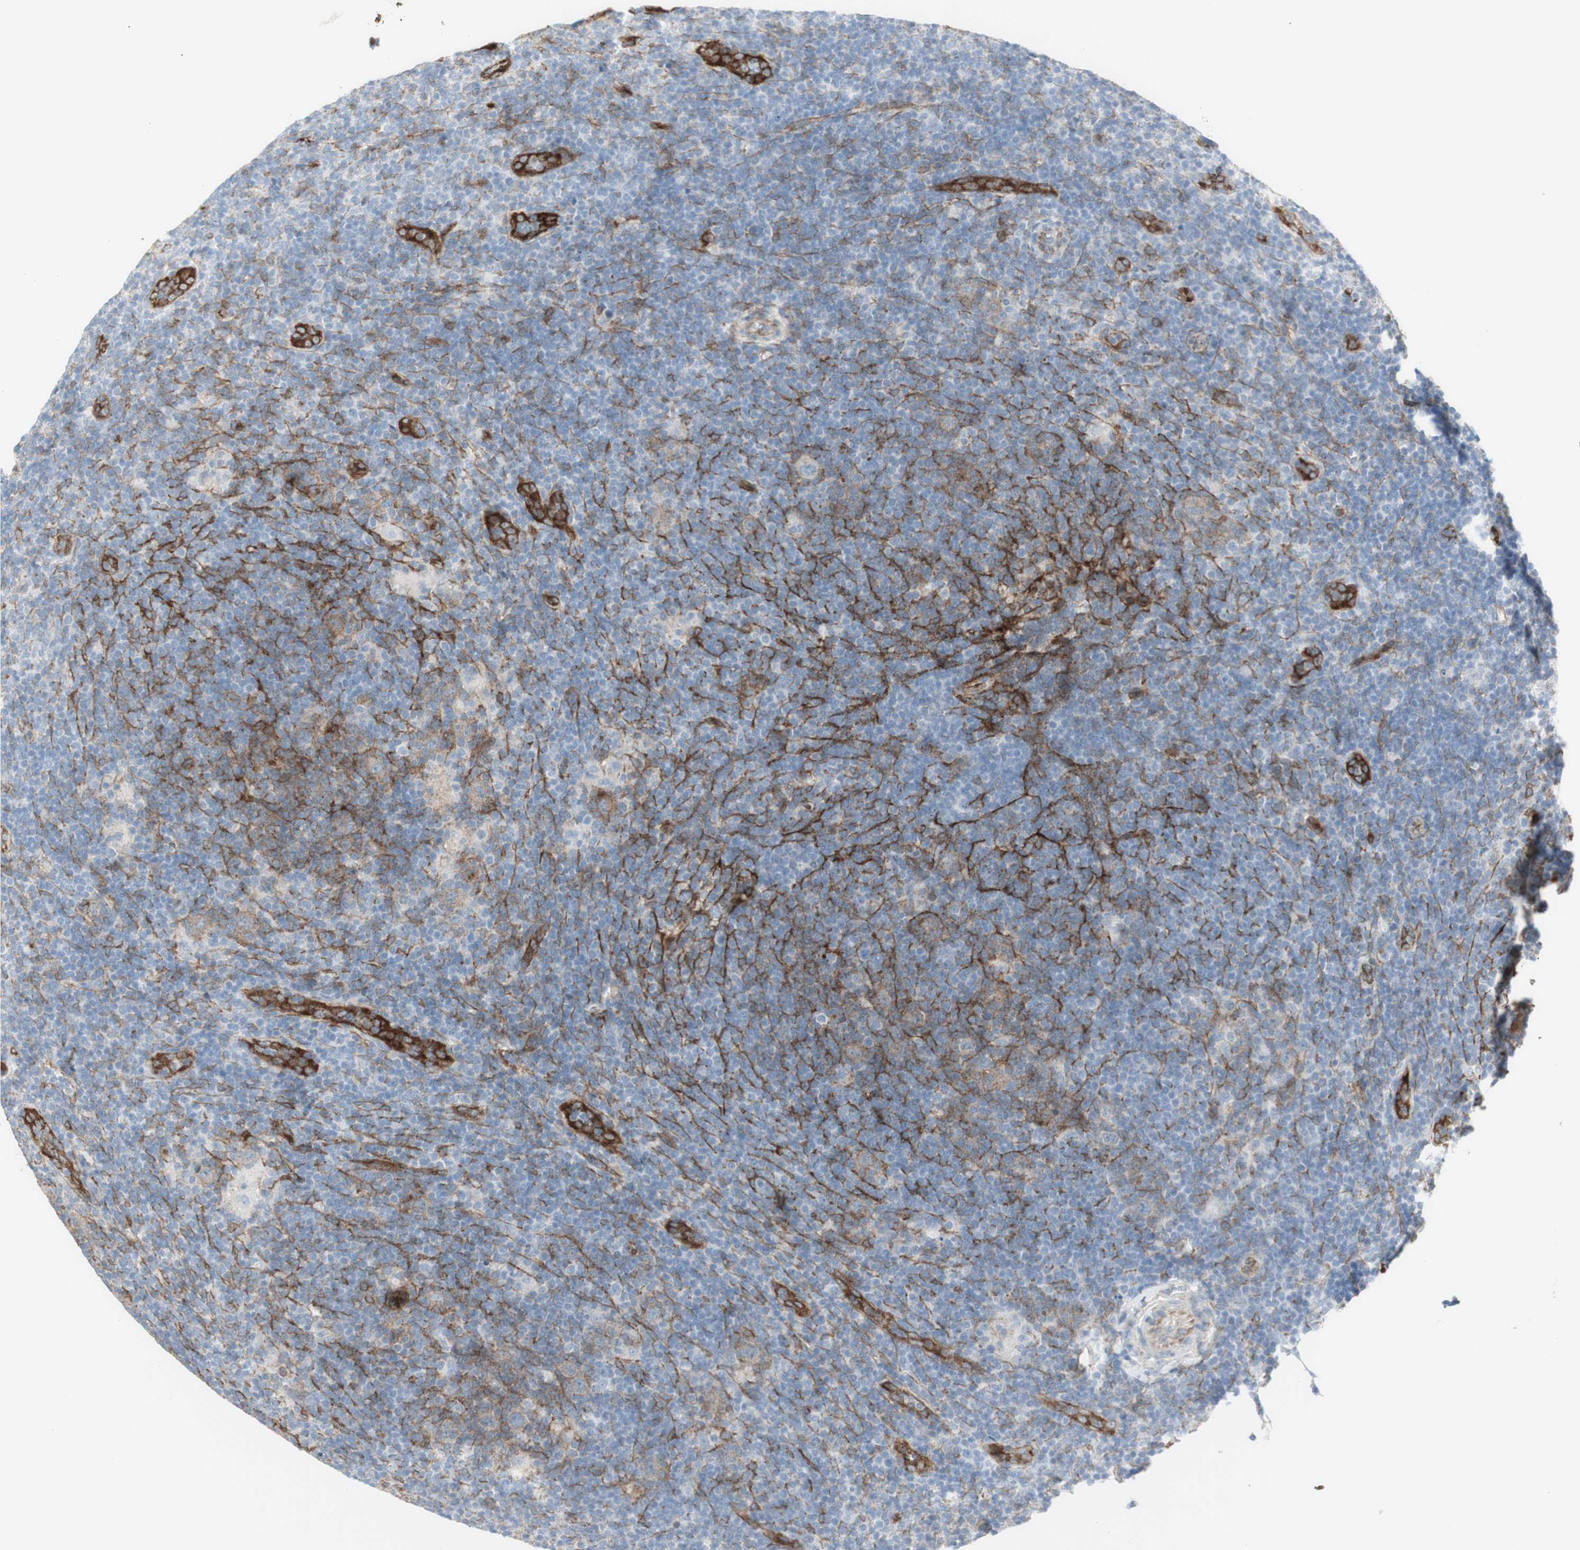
{"staining": {"intensity": "moderate", "quantity": "<25%", "location": "cytoplasmic/membranous"}, "tissue": "lymphoma", "cell_type": "Tumor cells", "image_type": "cancer", "snomed": [{"axis": "morphology", "description": "Hodgkin's disease, NOS"}, {"axis": "topography", "description": "Lymph node"}], "caption": "Lymphoma tissue exhibits moderate cytoplasmic/membranous positivity in about <25% of tumor cells, visualized by immunohistochemistry.", "gene": "MYO6", "patient": {"sex": "female", "age": 57}}